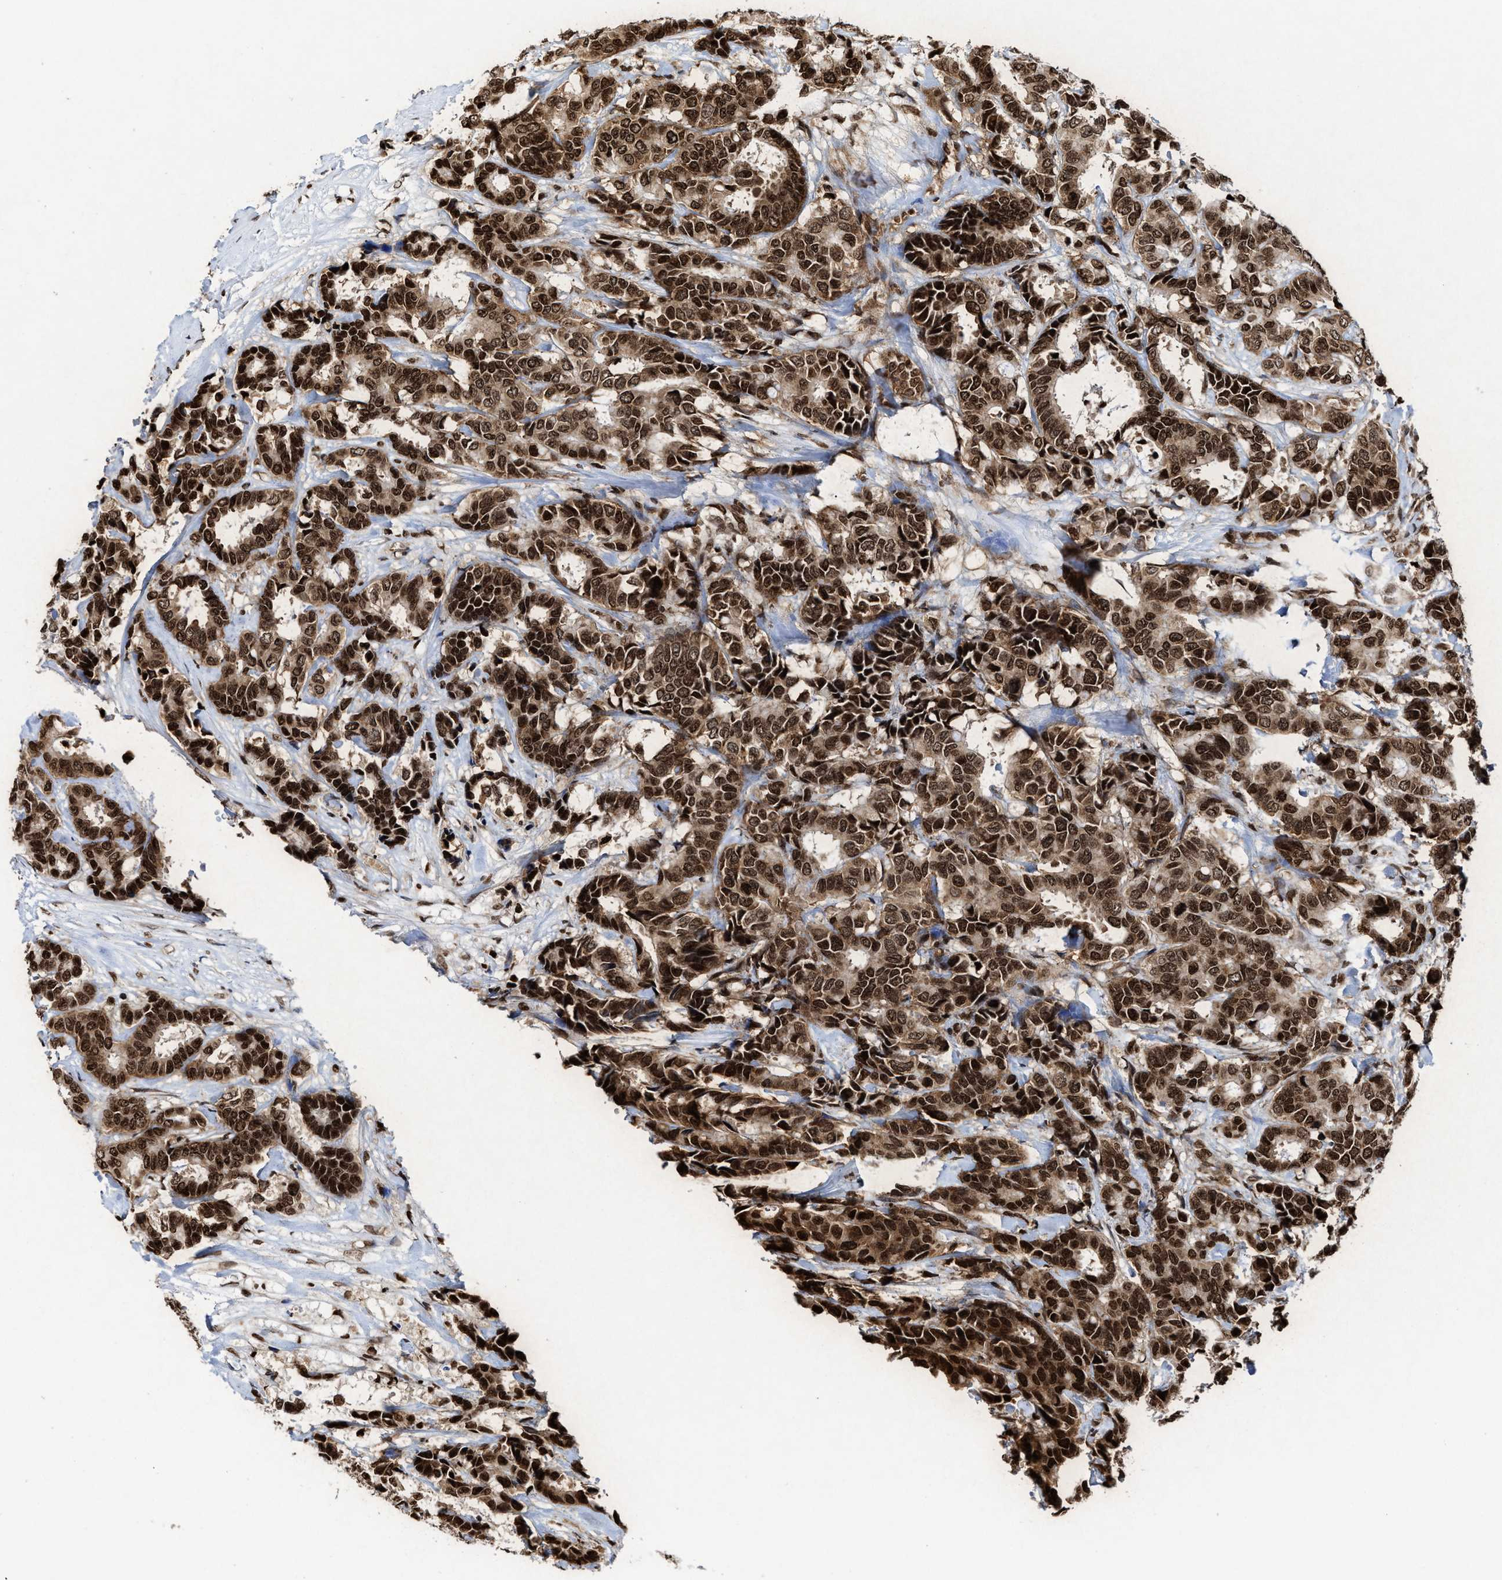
{"staining": {"intensity": "strong", "quantity": ">75%", "location": "cytoplasmic/membranous,nuclear"}, "tissue": "breast cancer", "cell_type": "Tumor cells", "image_type": "cancer", "snomed": [{"axis": "morphology", "description": "Duct carcinoma"}, {"axis": "topography", "description": "Breast"}], "caption": "Breast cancer stained with a protein marker reveals strong staining in tumor cells.", "gene": "ALYREF", "patient": {"sex": "female", "age": 87}}